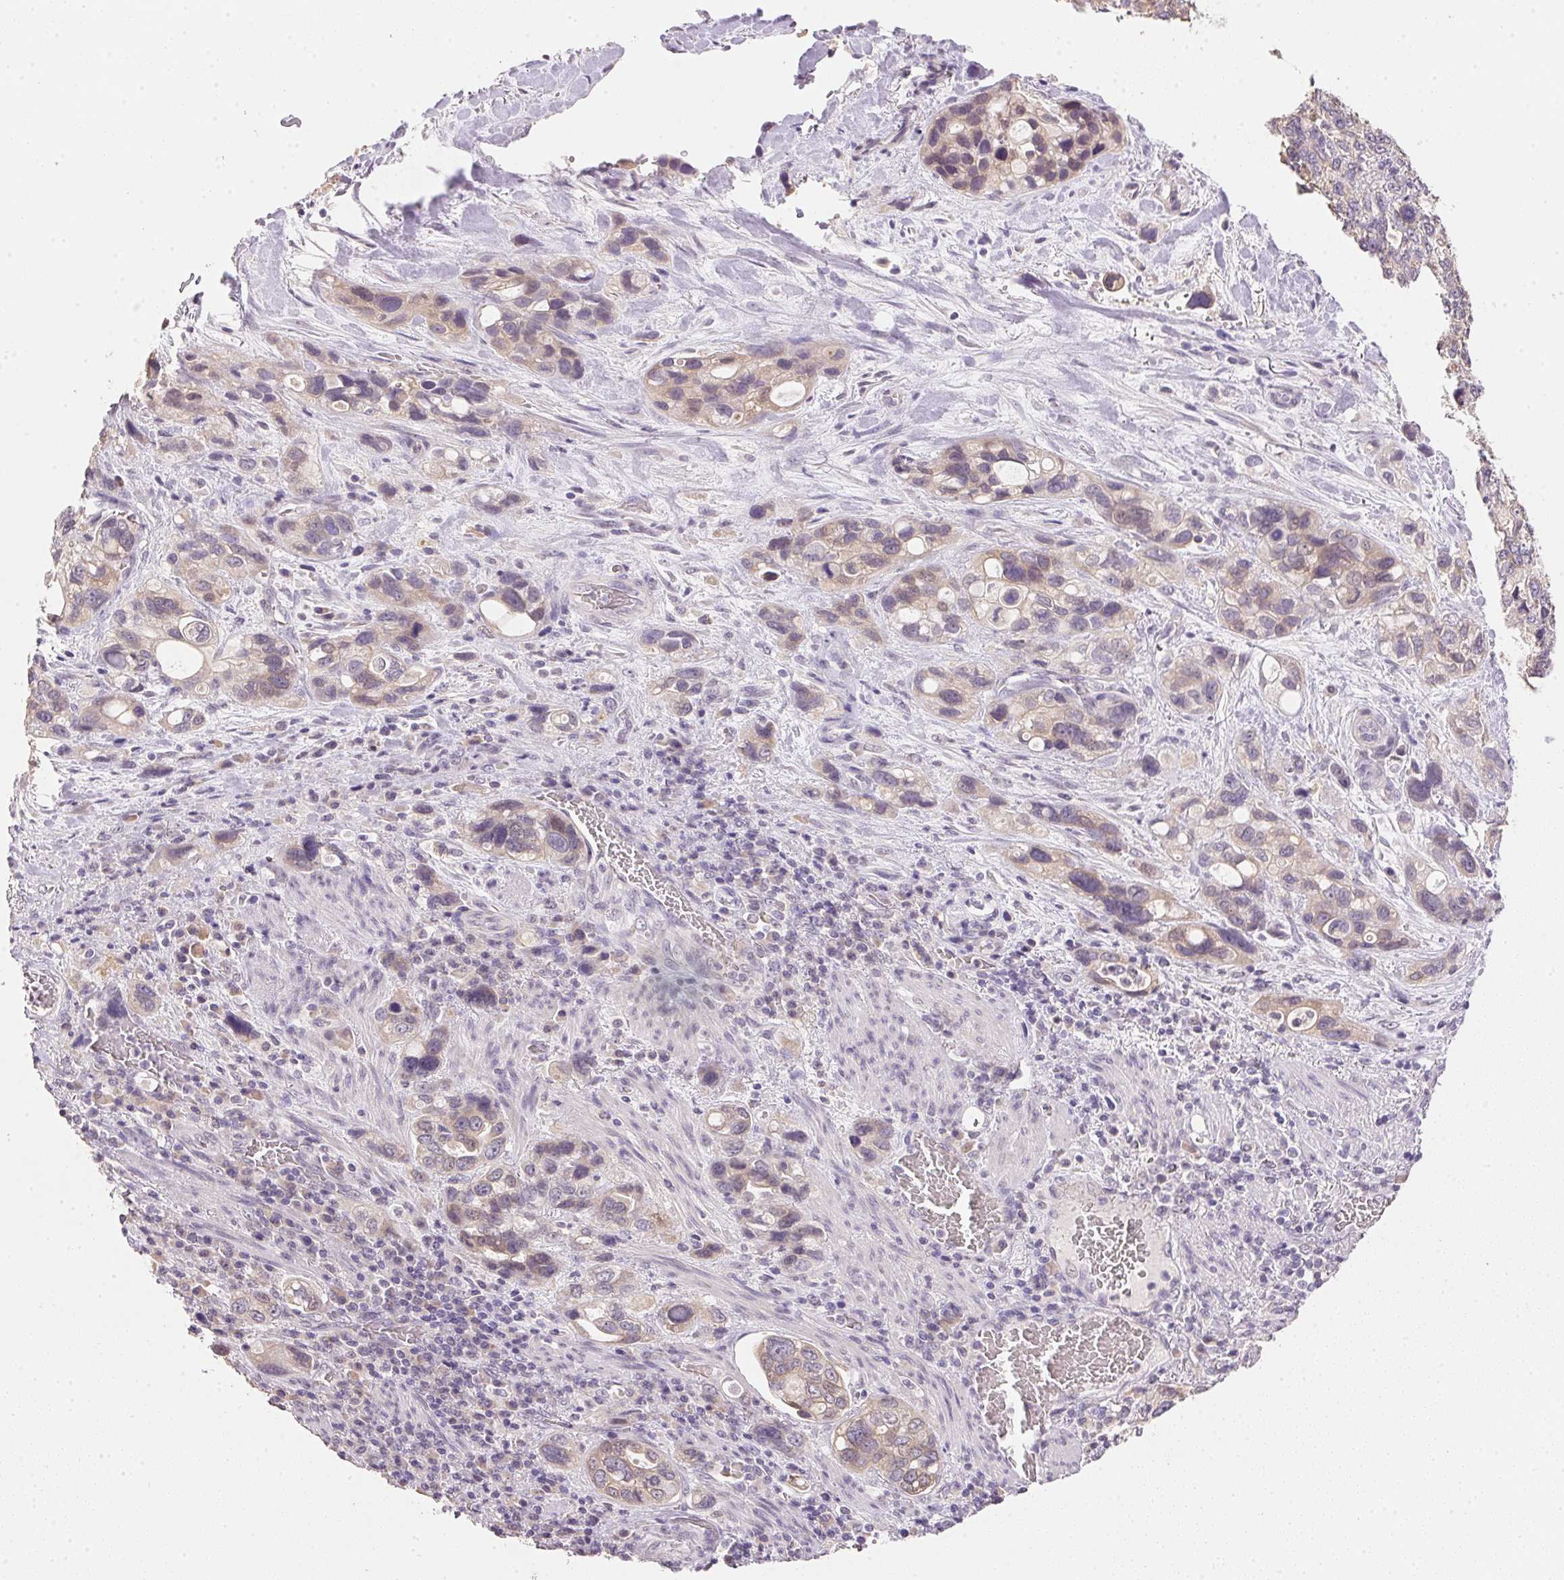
{"staining": {"intensity": "weak", "quantity": "25%-75%", "location": "cytoplasmic/membranous"}, "tissue": "stomach cancer", "cell_type": "Tumor cells", "image_type": "cancer", "snomed": [{"axis": "morphology", "description": "Adenocarcinoma, NOS"}, {"axis": "topography", "description": "Stomach, upper"}], "caption": "Stomach cancer was stained to show a protein in brown. There is low levels of weak cytoplasmic/membranous expression in about 25%-75% of tumor cells.", "gene": "DHCR24", "patient": {"sex": "female", "age": 81}}